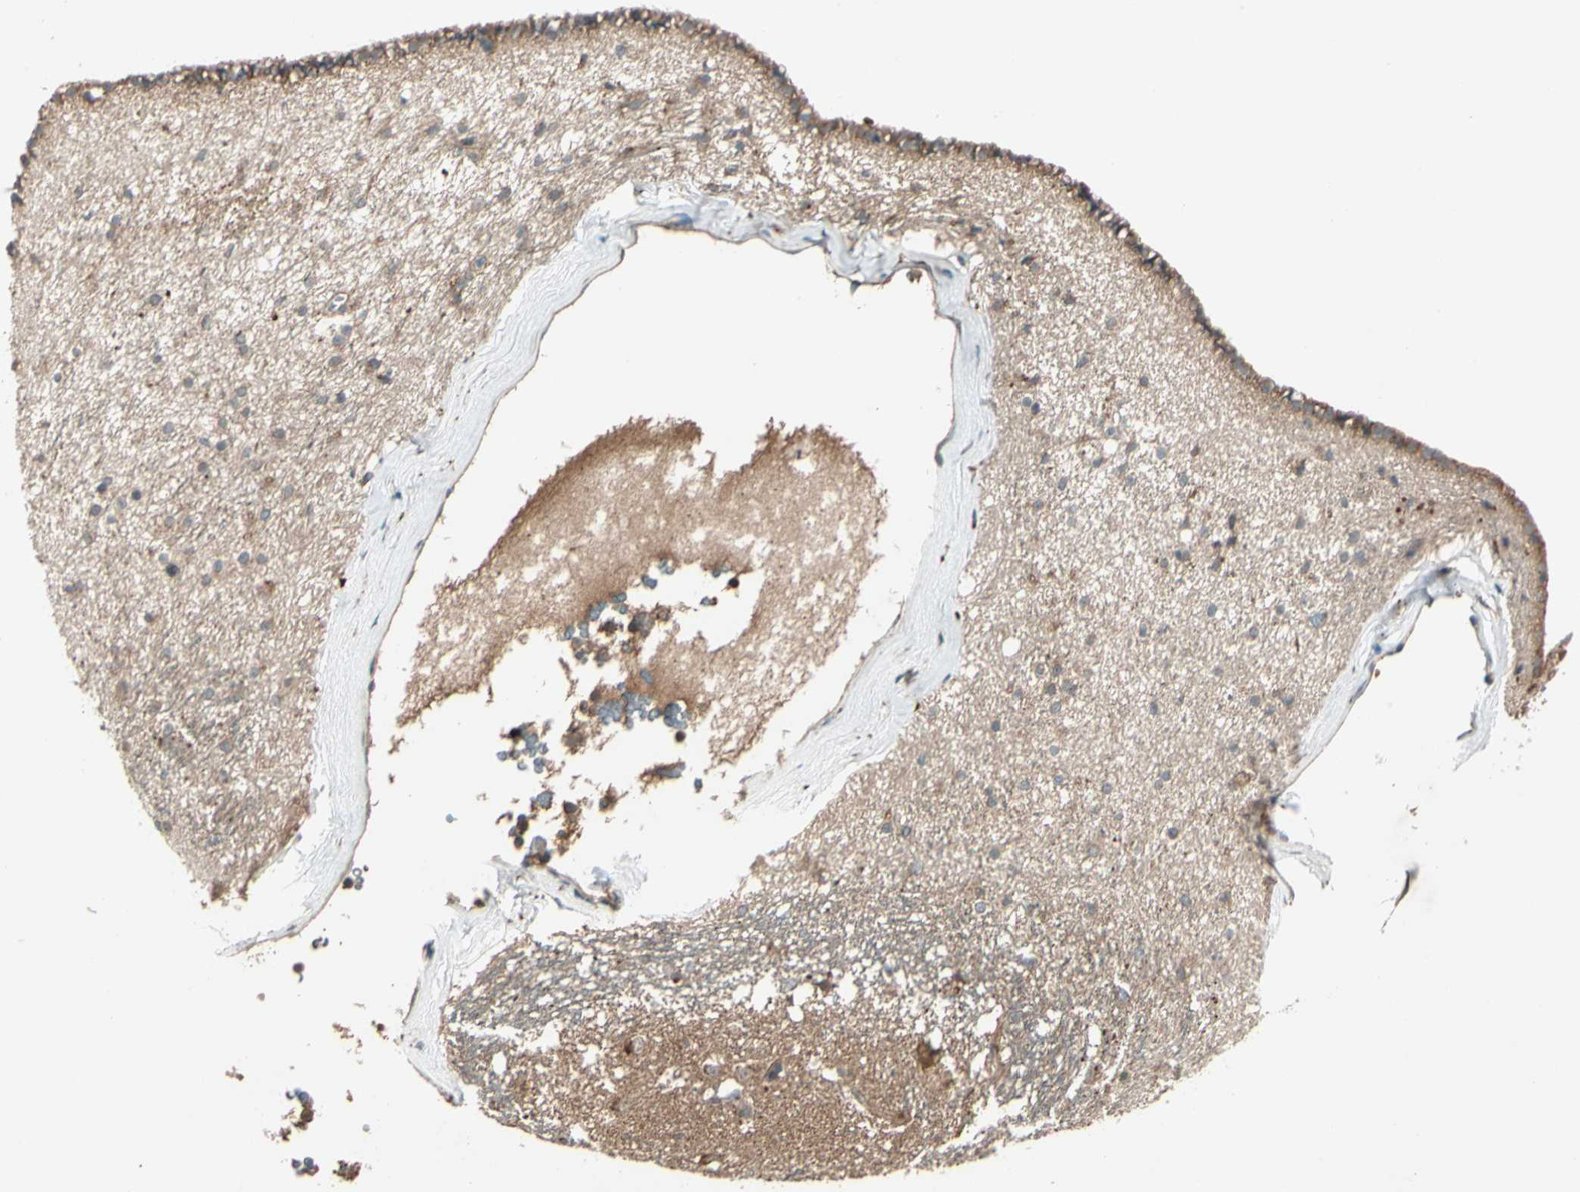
{"staining": {"intensity": "moderate", "quantity": "25%-75%", "location": "cytoplasmic/membranous"}, "tissue": "hippocampus", "cell_type": "Glial cells", "image_type": "normal", "snomed": [{"axis": "morphology", "description": "Normal tissue, NOS"}, {"axis": "topography", "description": "Hippocampus"}], "caption": "Hippocampus stained with immunohistochemistry displays moderate cytoplasmic/membranous expression in about 25%-75% of glial cells.", "gene": "ACVR1C", "patient": {"sex": "female", "age": 19}}